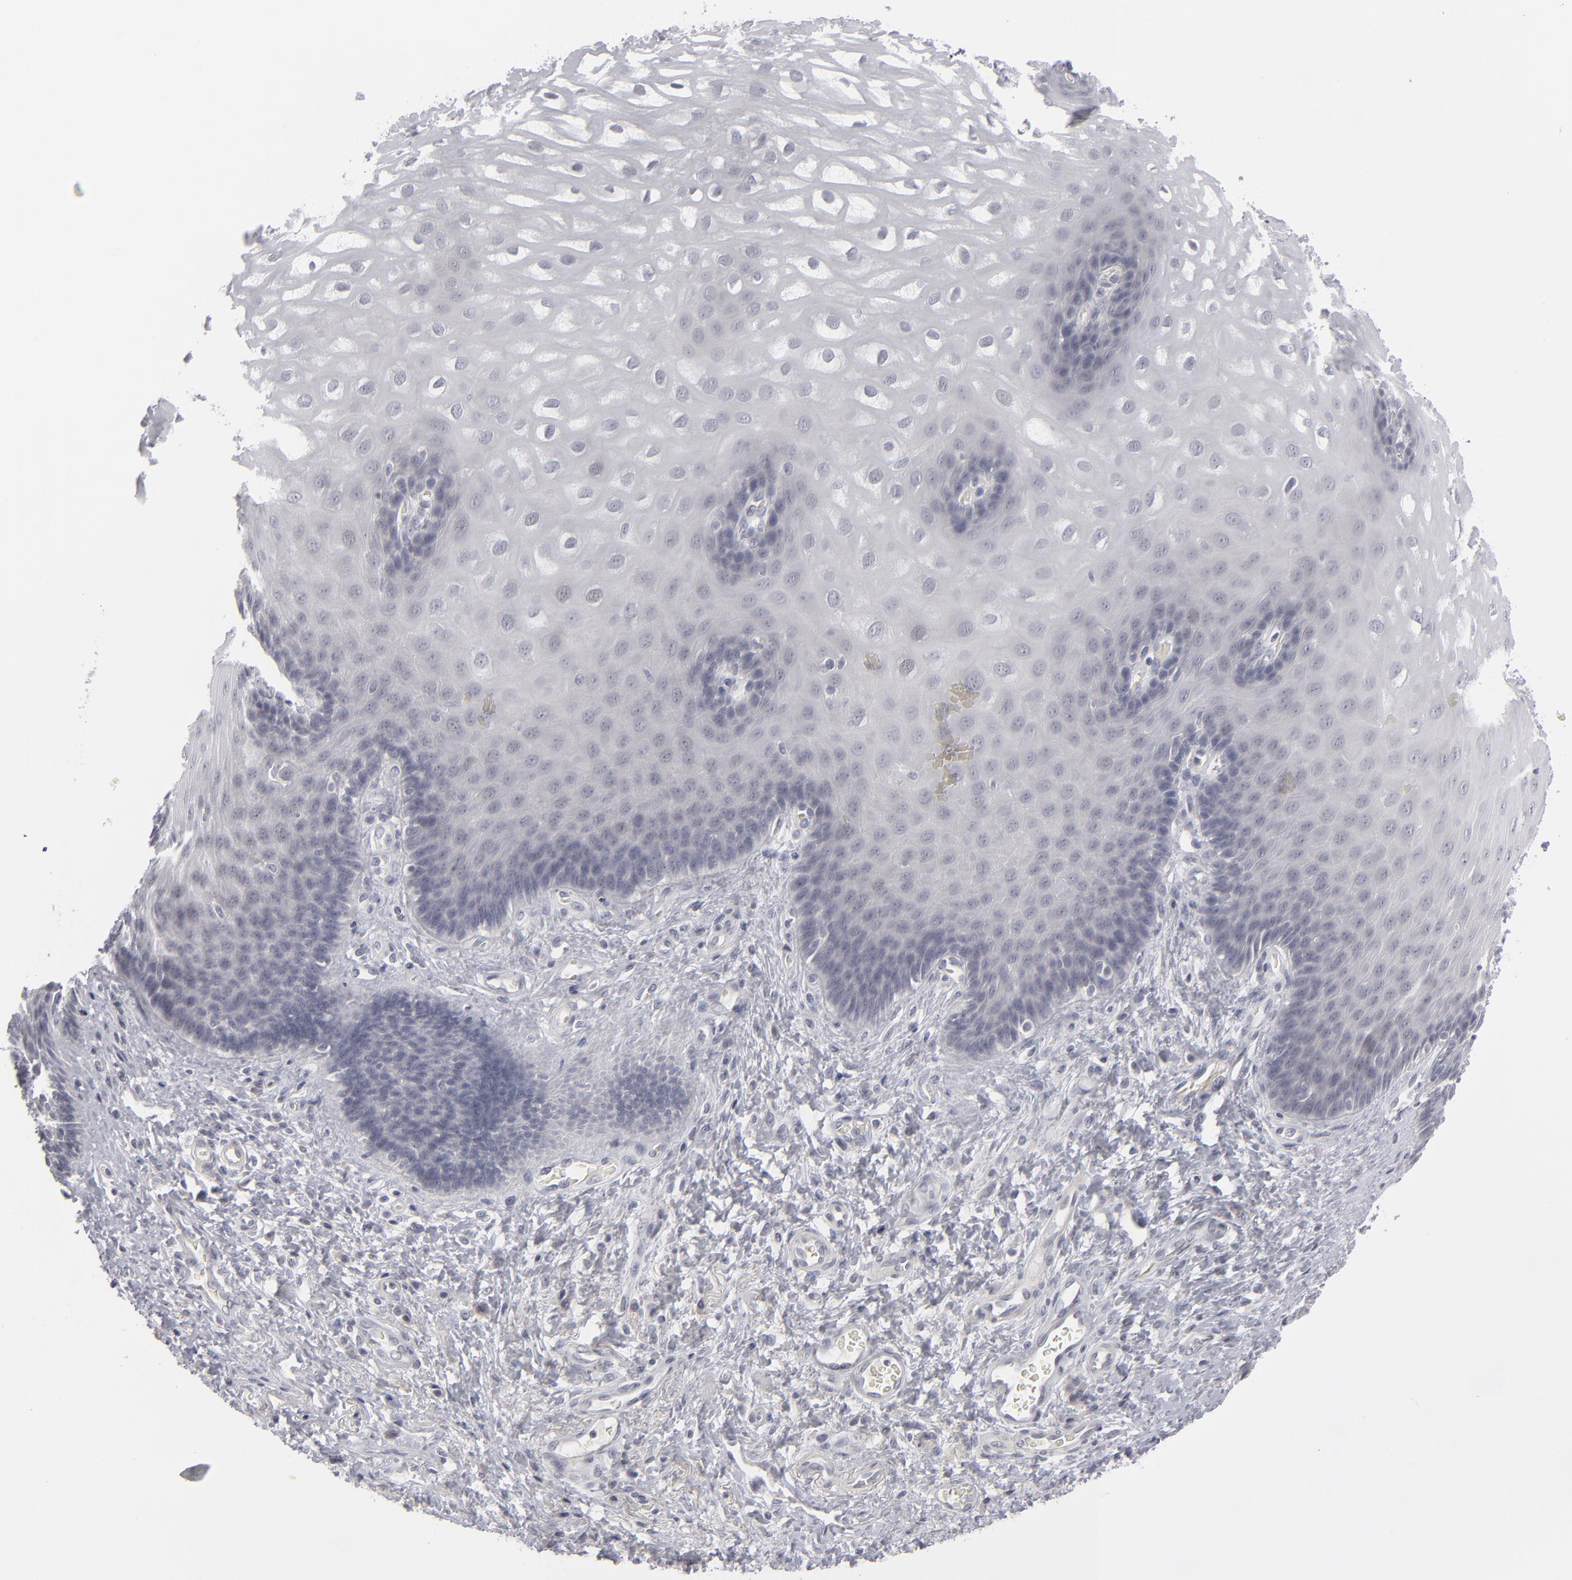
{"staining": {"intensity": "negative", "quantity": "none", "location": "none"}, "tissue": "esophagus", "cell_type": "Squamous epithelial cells", "image_type": "normal", "snomed": [{"axis": "morphology", "description": "Normal tissue, NOS"}, {"axis": "morphology", "description": "Adenocarcinoma, NOS"}, {"axis": "topography", "description": "Esophagus"}, {"axis": "topography", "description": "Stomach"}], "caption": "This micrograph is of benign esophagus stained with immunohistochemistry (IHC) to label a protein in brown with the nuclei are counter-stained blue. There is no expression in squamous epithelial cells.", "gene": "KIAA1210", "patient": {"sex": "male", "age": 62}}